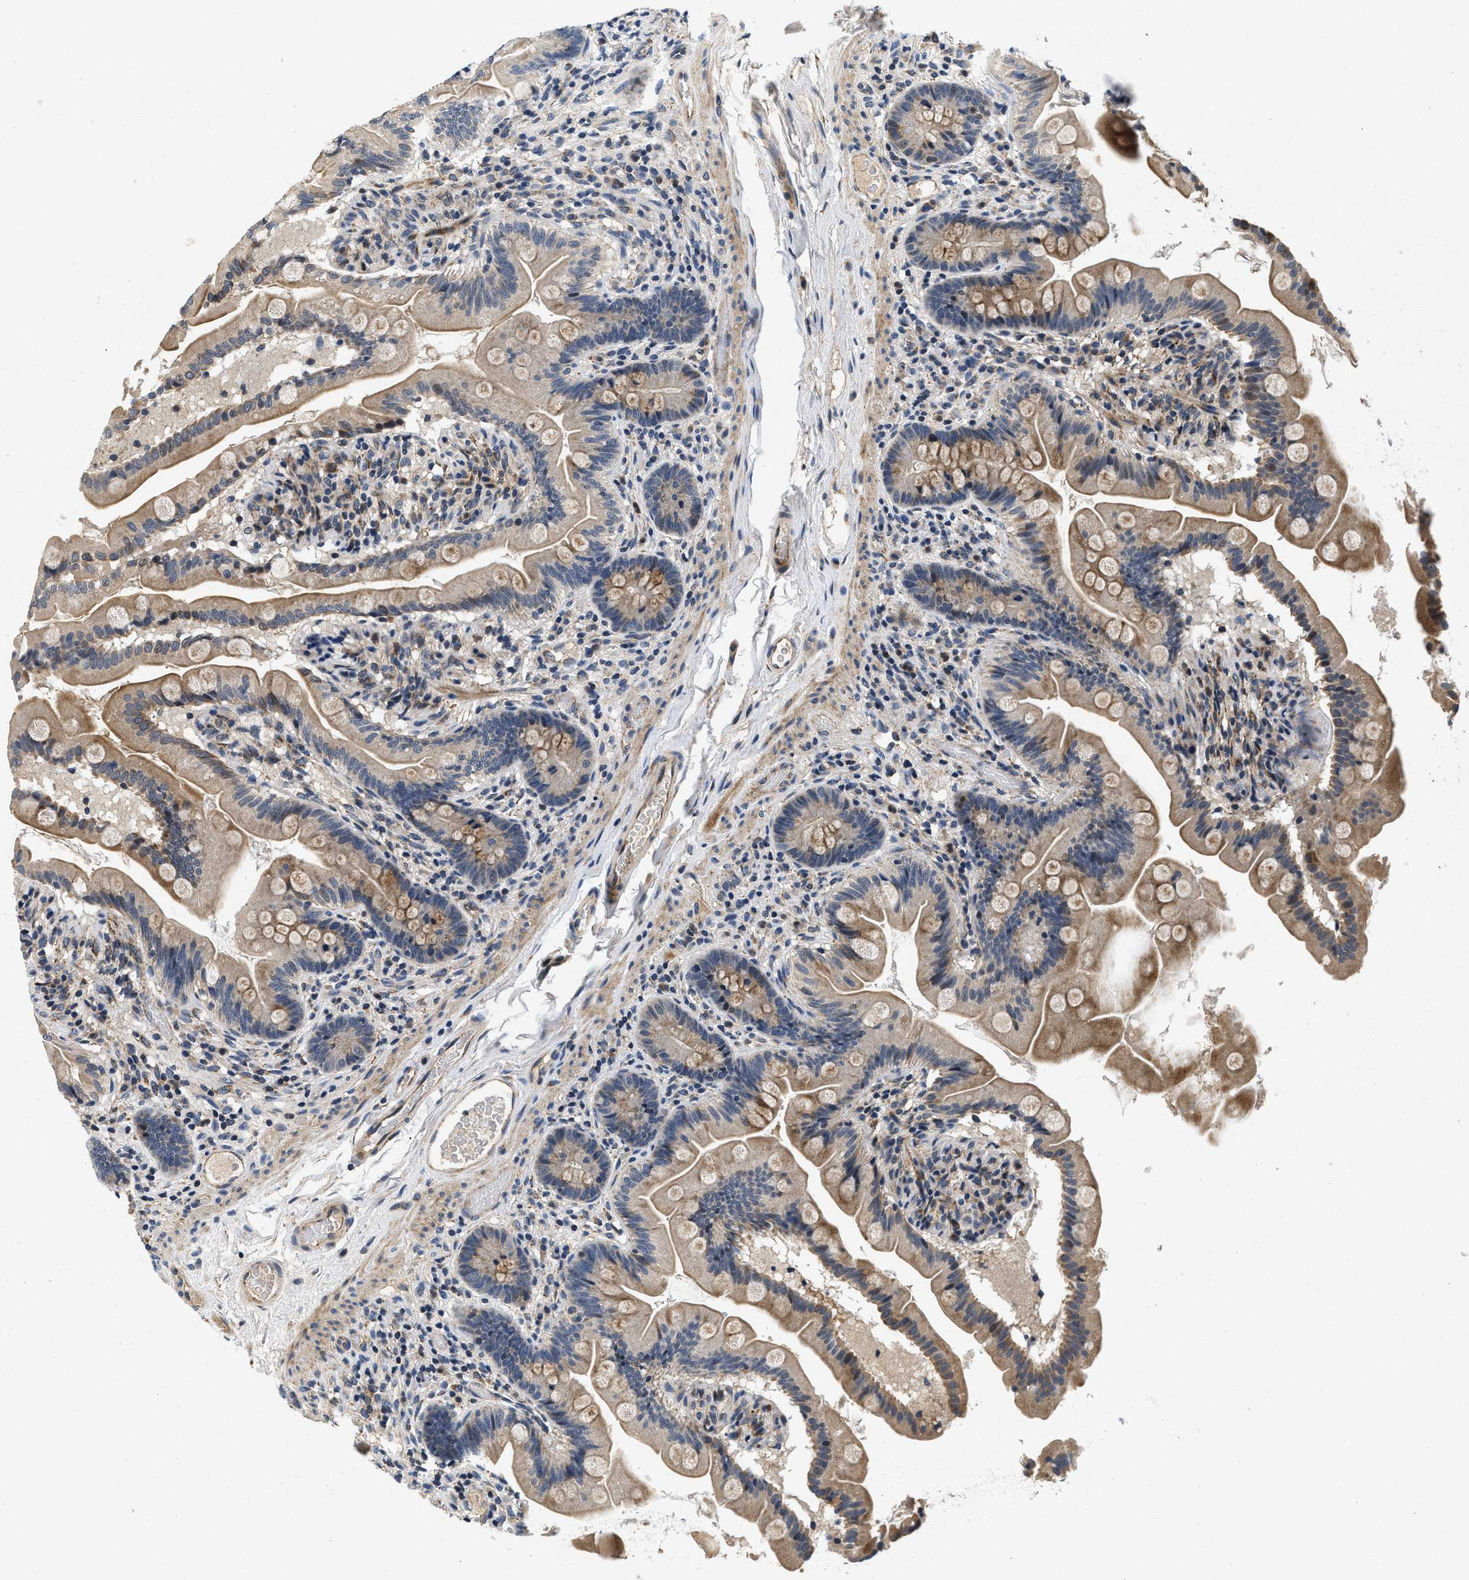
{"staining": {"intensity": "moderate", "quantity": ">75%", "location": "cytoplasmic/membranous"}, "tissue": "small intestine", "cell_type": "Glandular cells", "image_type": "normal", "snomed": [{"axis": "morphology", "description": "Normal tissue, NOS"}, {"axis": "topography", "description": "Small intestine"}], "caption": "Immunohistochemistry (IHC) micrograph of normal small intestine stained for a protein (brown), which displays medium levels of moderate cytoplasmic/membranous expression in about >75% of glandular cells.", "gene": "PDP1", "patient": {"sex": "female", "age": 56}}